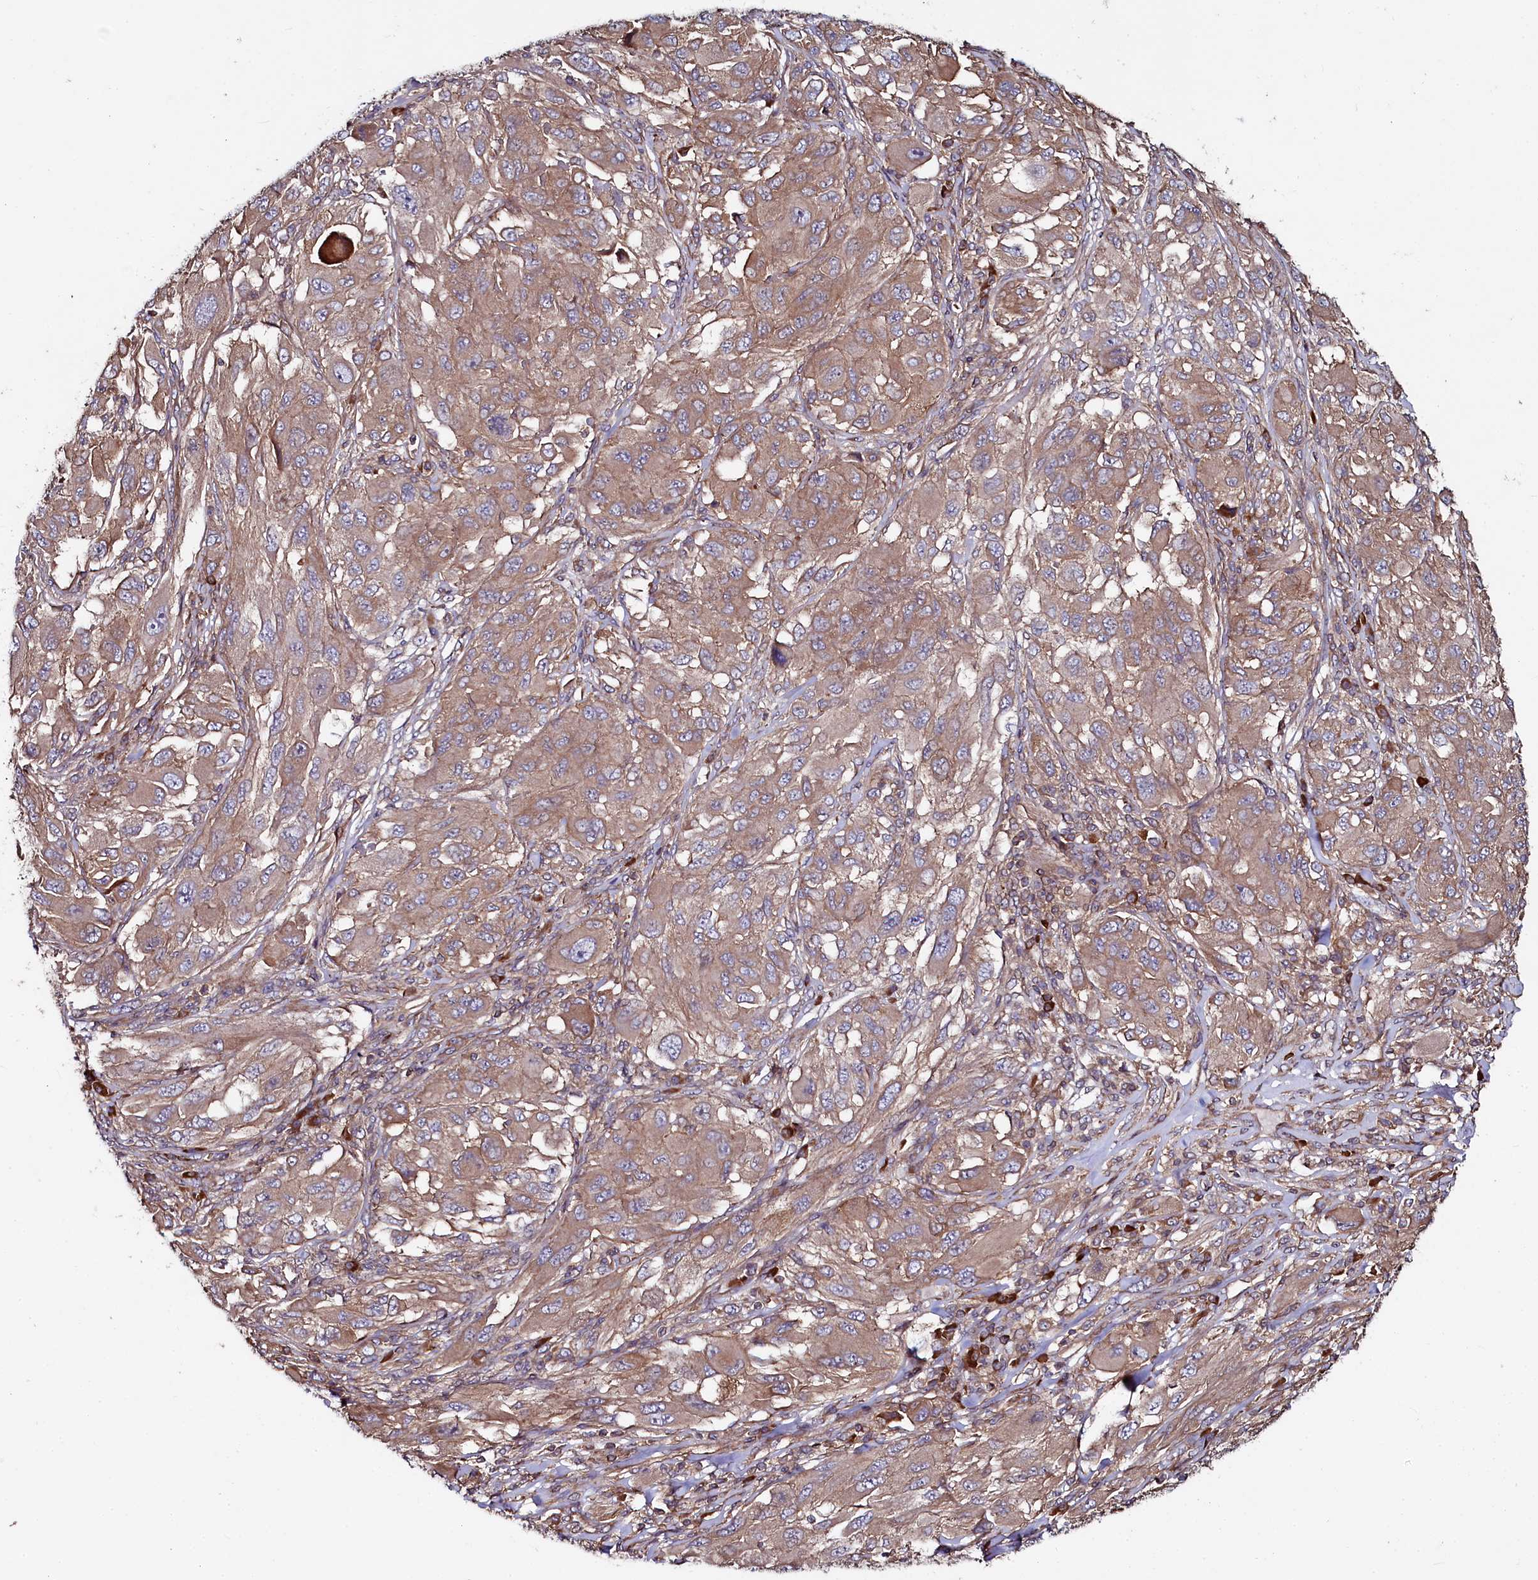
{"staining": {"intensity": "moderate", "quantity": ">75%", "location": "cytoplasmic/membranous"}, "tissue": "melanoma", "cell_type": "Tumor cells", "image_type": "cancer", "snomed": [{"axis": "morphology", "description": "Malignant melanoma, NOS"}, {"axis": "topography", "description": "Skin"}], "caption": "Tumor cells show medium levels of moderate cytoplasmic/membranous positivity in approximately >75% of cells in human malignant melanoma.", "gene": "USPL1", "patient": {"sex": "female", "age": 91}}